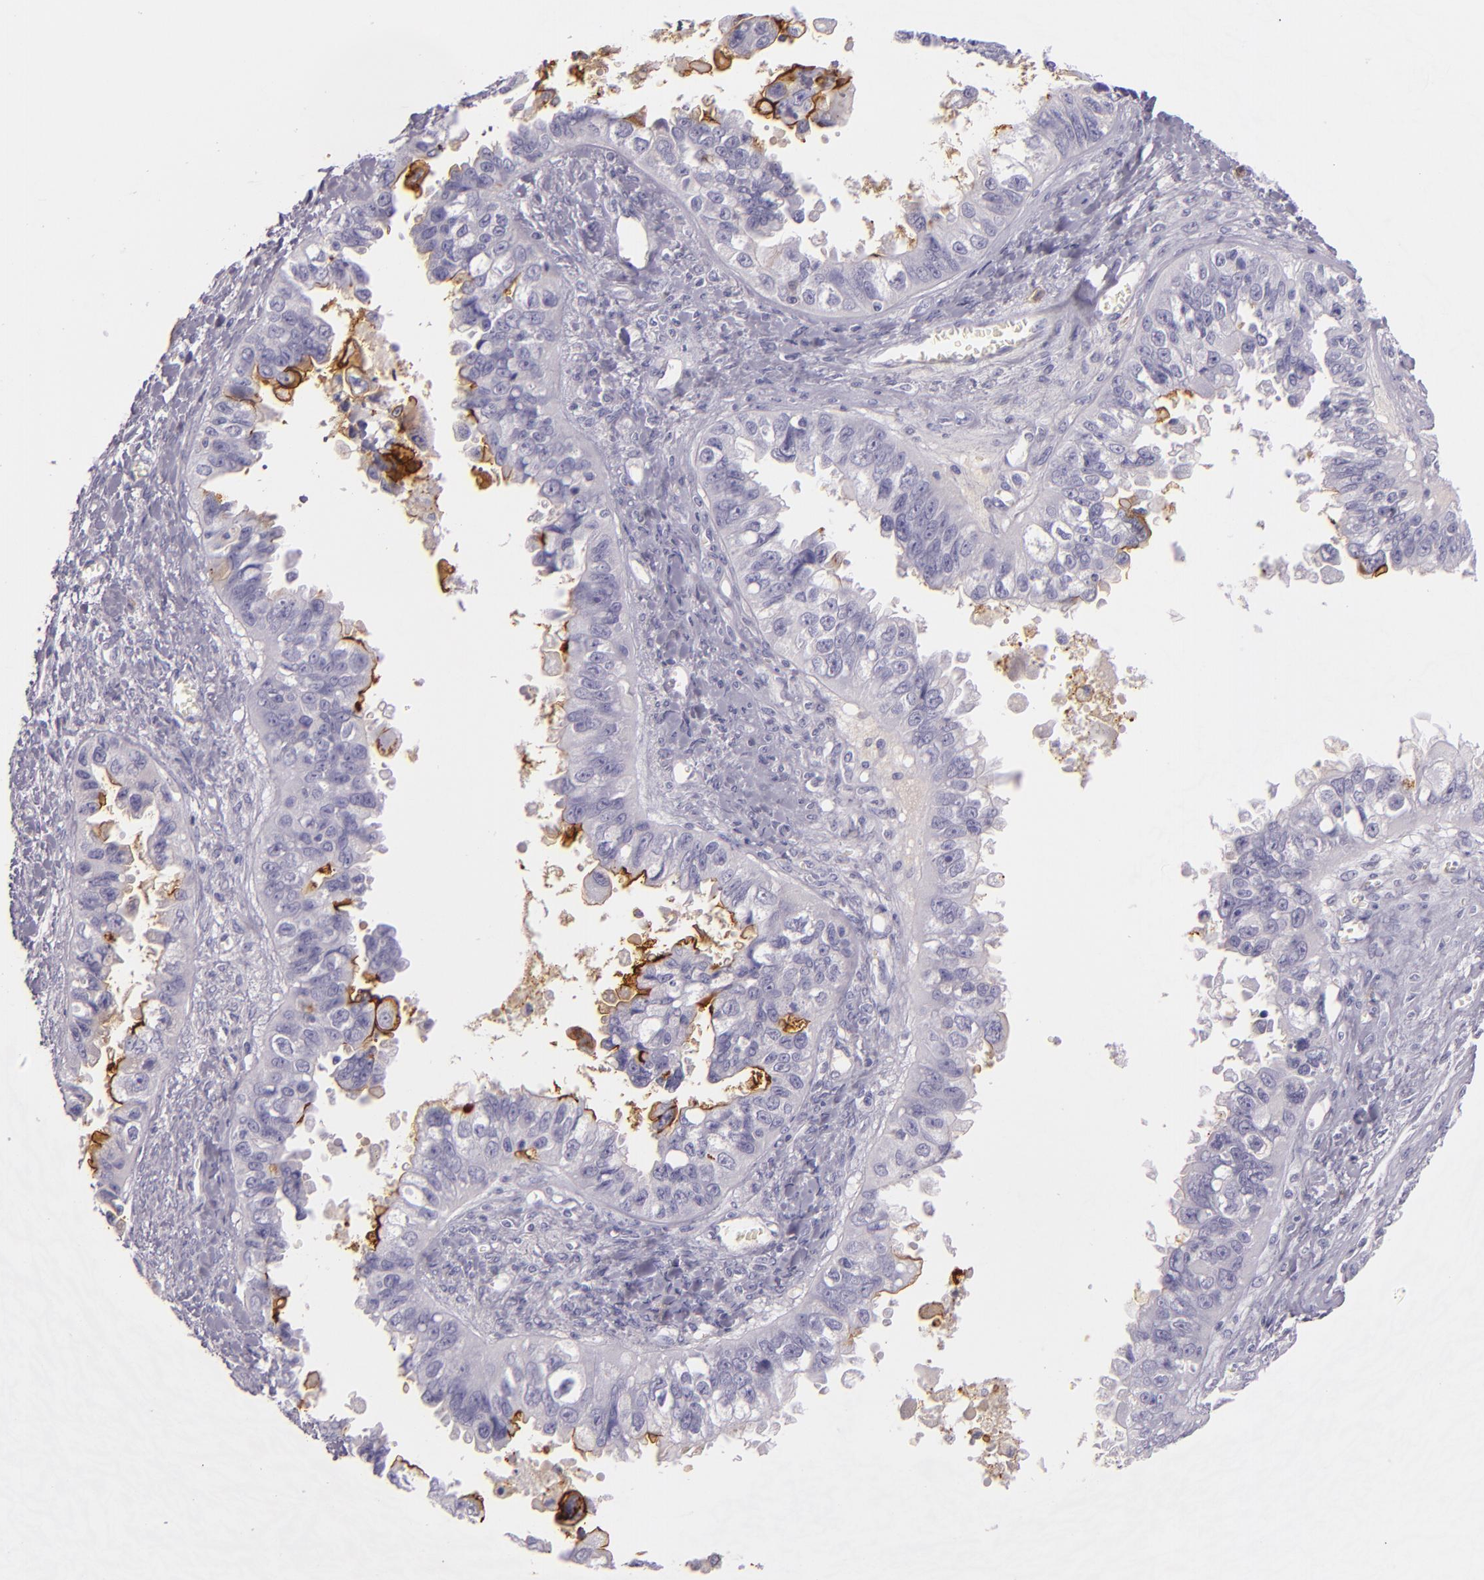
{"staining": {"intensity": "moderate", "quantity": "<25%", "location": "cytoplasmic/membranous"}, "tissue": "ovarian cancer", "cell_type": "Tumor cells", "image_type": "cancer", "snomed": [{"axis": "morphology", "description": "Carcinoma, endometroid"}, {"axis": "topography", "description": "Ovary"}], "caption": "A brown stain labels moderate cytoplasmic/membranous expression of a protein in endometroid carcinoma (ovarian) tumor cells.", "gene": "ICAM1", "patient": {"sex": "female", "age": 85}}